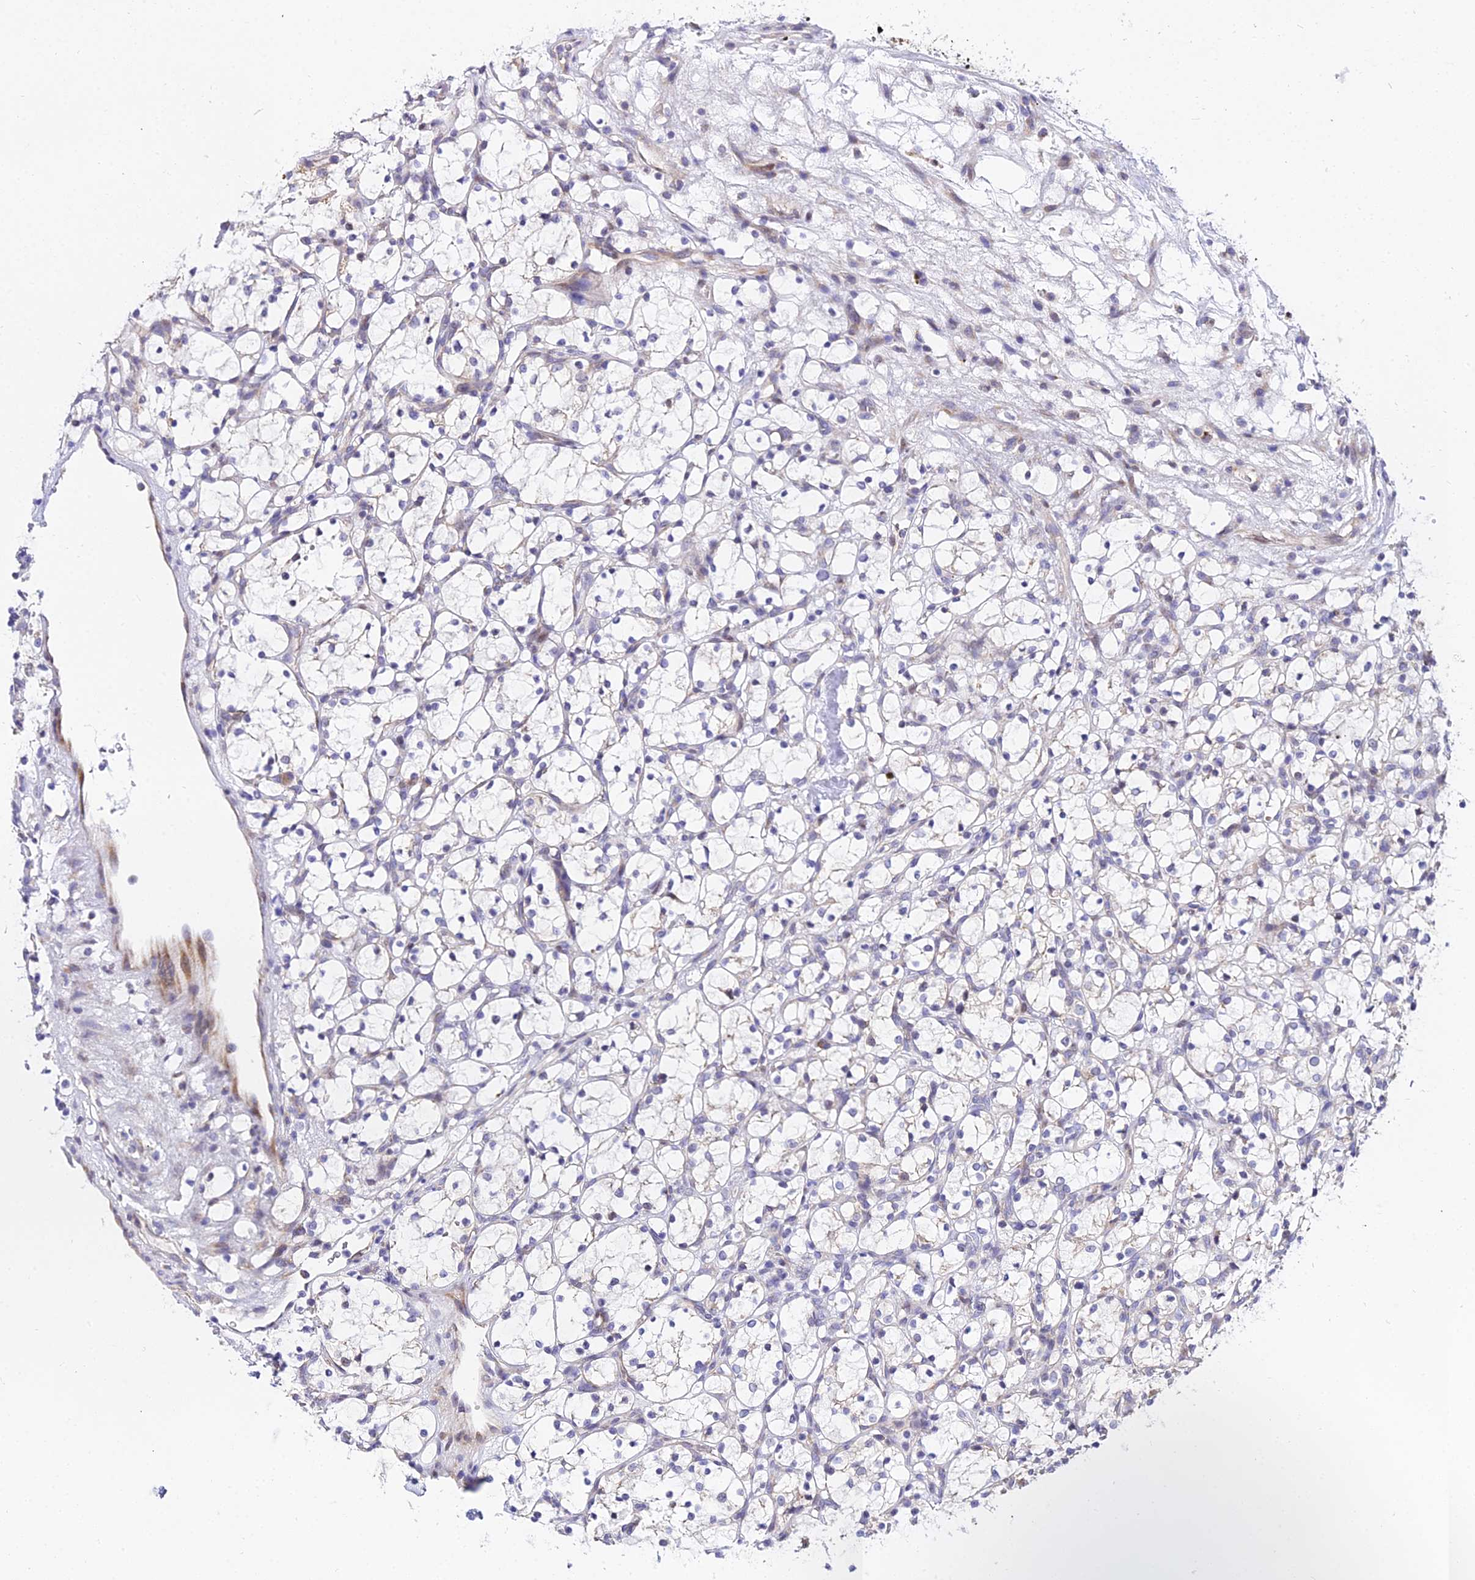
{"staining": {"intensity": "negative", "quantity": "none", "location": "none"}, "tissue": "renal cancer", "cell_type": "Tumor cells", "image_type": "cancer", "snomed": [{"axis": "morphology", "description": "Adenocarcinoma, NOS"}, {"axis": "topography", "description": "Kidney"}], "caption": "Immunohistochemical staining of renal cancer (adenocarcinoma) shows no significant staining in tumor cells.", "gene": "ATP5PB", "patient": {"sex": "female", "age": 69}}